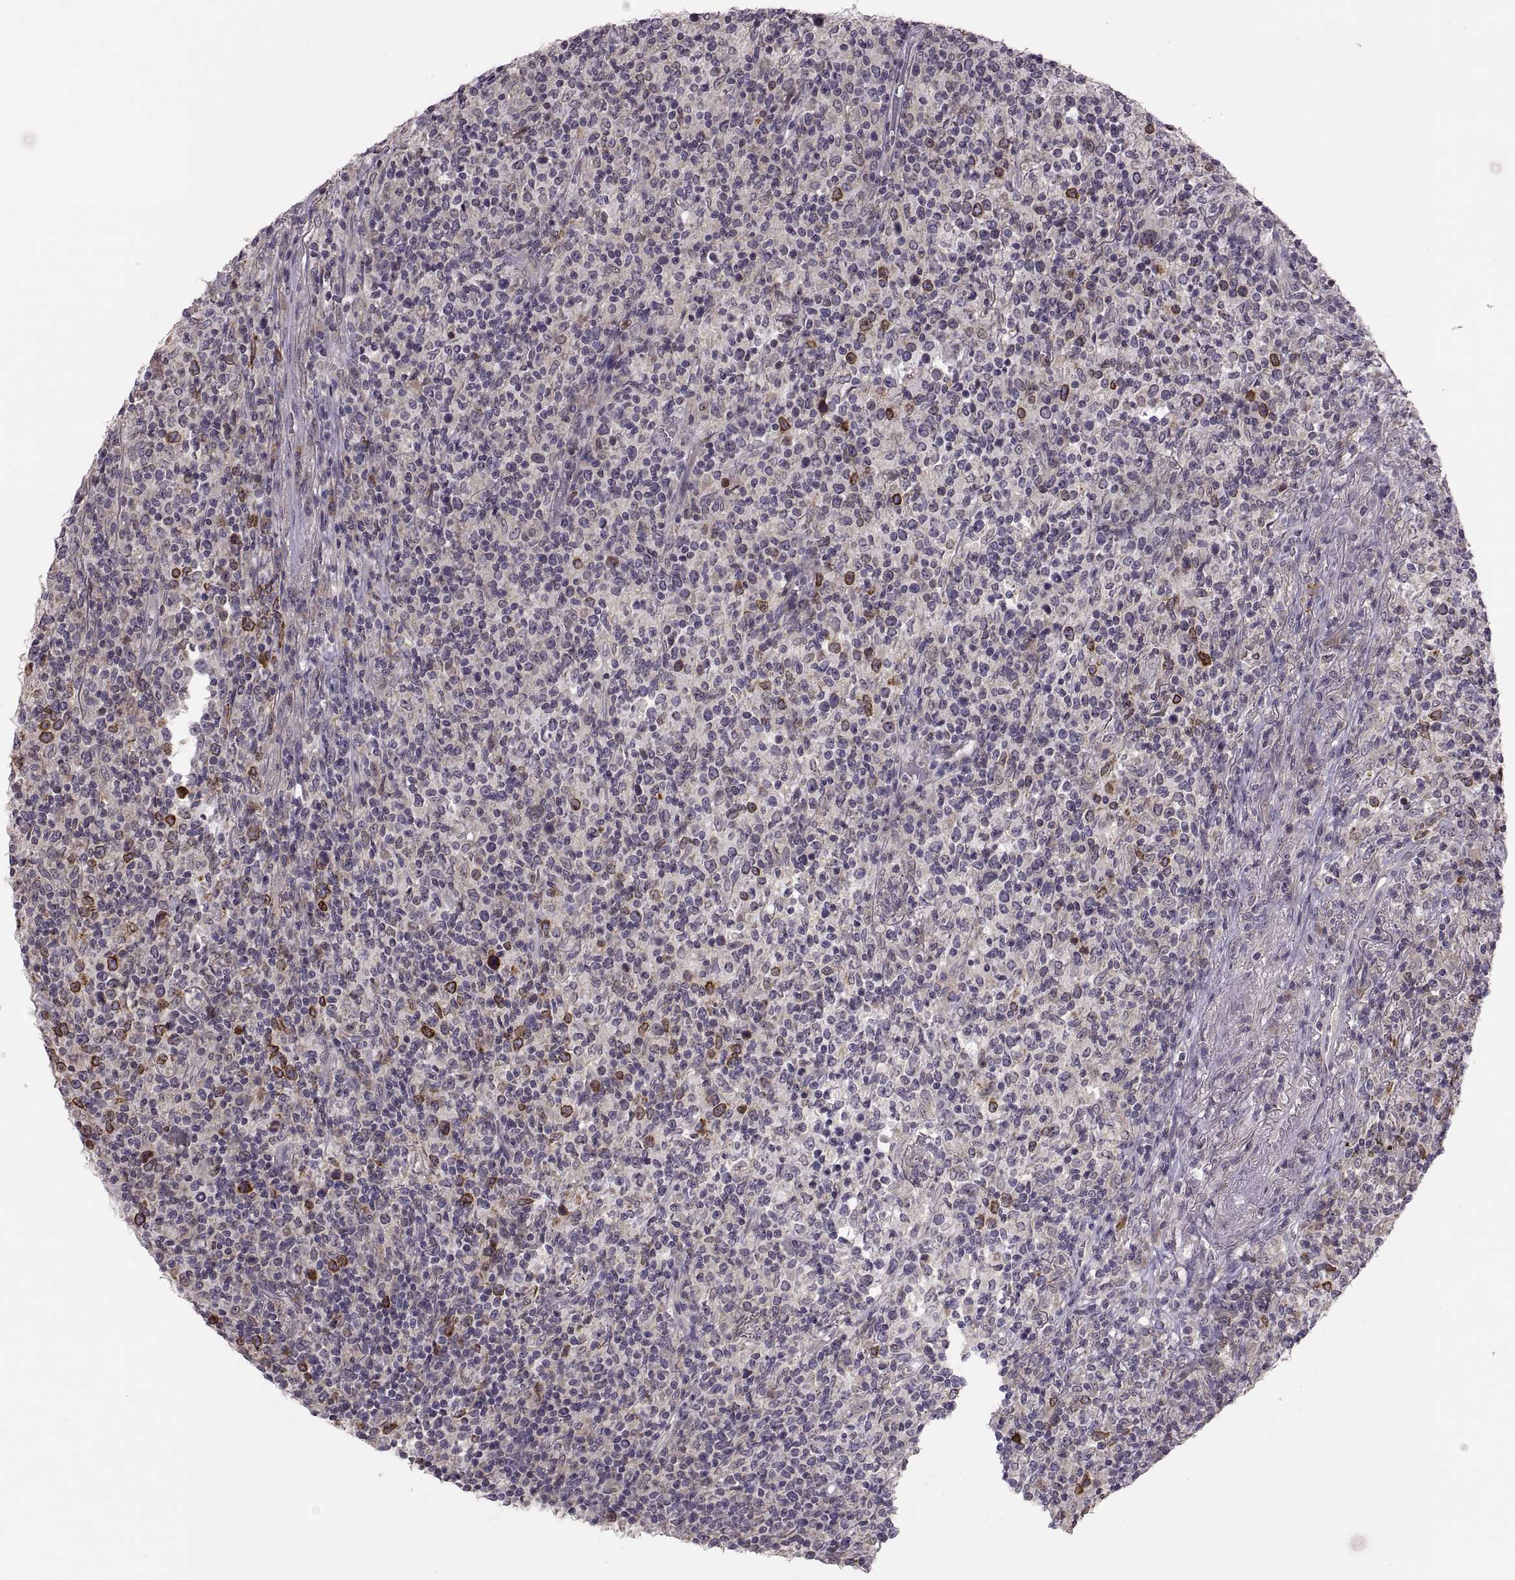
{"staining": {"intensity": "negative", "quantity": "none", "location": "none"}, "tissue": "lymphoma", "cell_type": "Tumor cells", "image_type": "cancer", "snomed": [{"axis": "morphology", "description": "Malignant lymphoma, non-Hodgkin's type, High grade"}, {"axis": "topography", "description": "Lung"}], "caption": "This image is of high-grade malignant lymphoma, non-Hodgkin's type stained with IHC to label a protein in brown with the nuclei are counter-stained blue. There is no expression in tumor cells.", "gene": "HMGCR", "patient": {"sex": "male", "age": 79}}